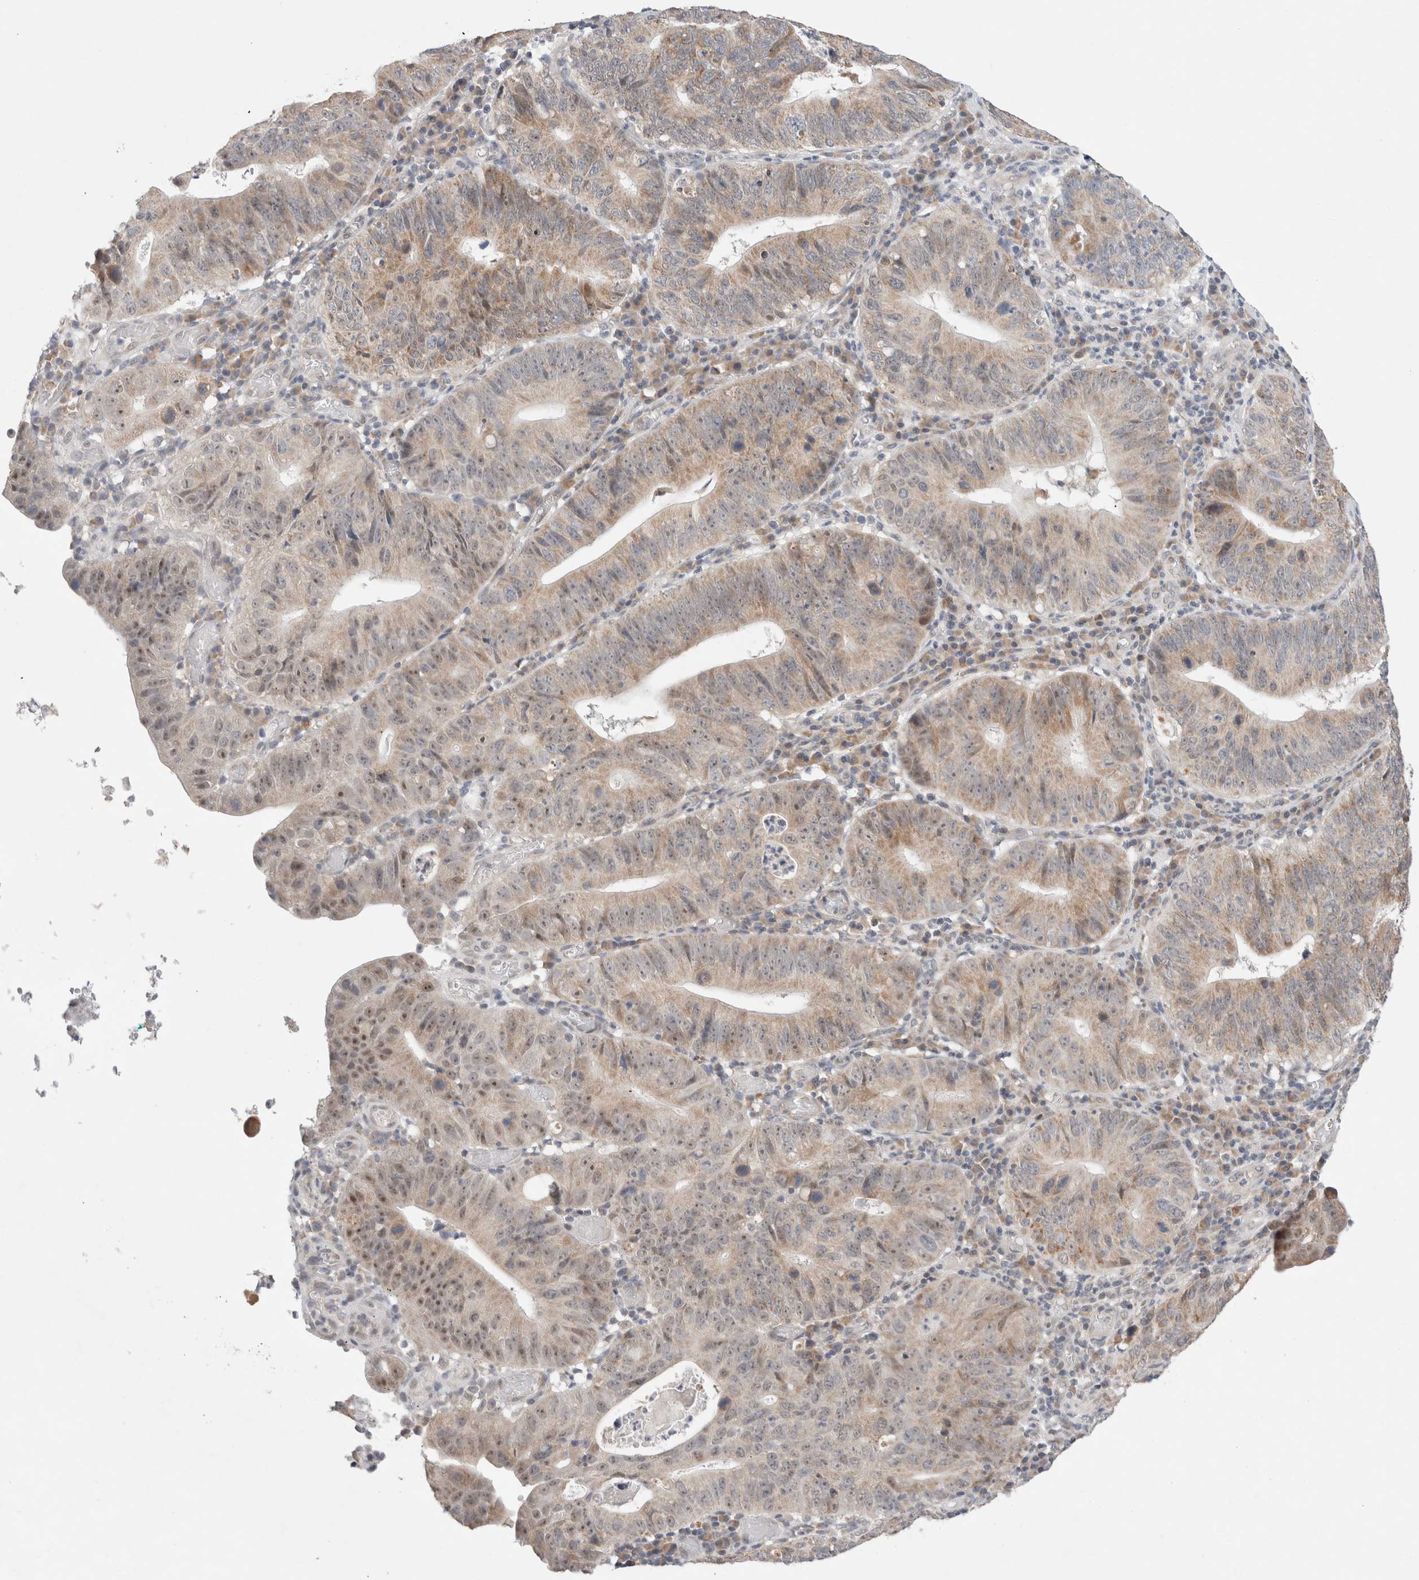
{"staining": {"intensity": "weak", "quantity": ">75%", "location": "cytoplasmic/membranous,nuclear"}, "tissue": "stomach cancer", "cell_type": "Tumor cells", "image_type": "cancer", "snomed": [{"axis": "morphology", "description": "Adenocarcinoma, NOS"}, {"axis": "topography", "description": "Stomach"}], "caption": "This is an image of immunohistochemistry (IHC) staining of stomach cancer, which shows weak positivity in the cytoplasmic/membranous and nuclear of tumor cells.", "gene": "ERI3", "patient": {"sex": "male", "age": 59}}